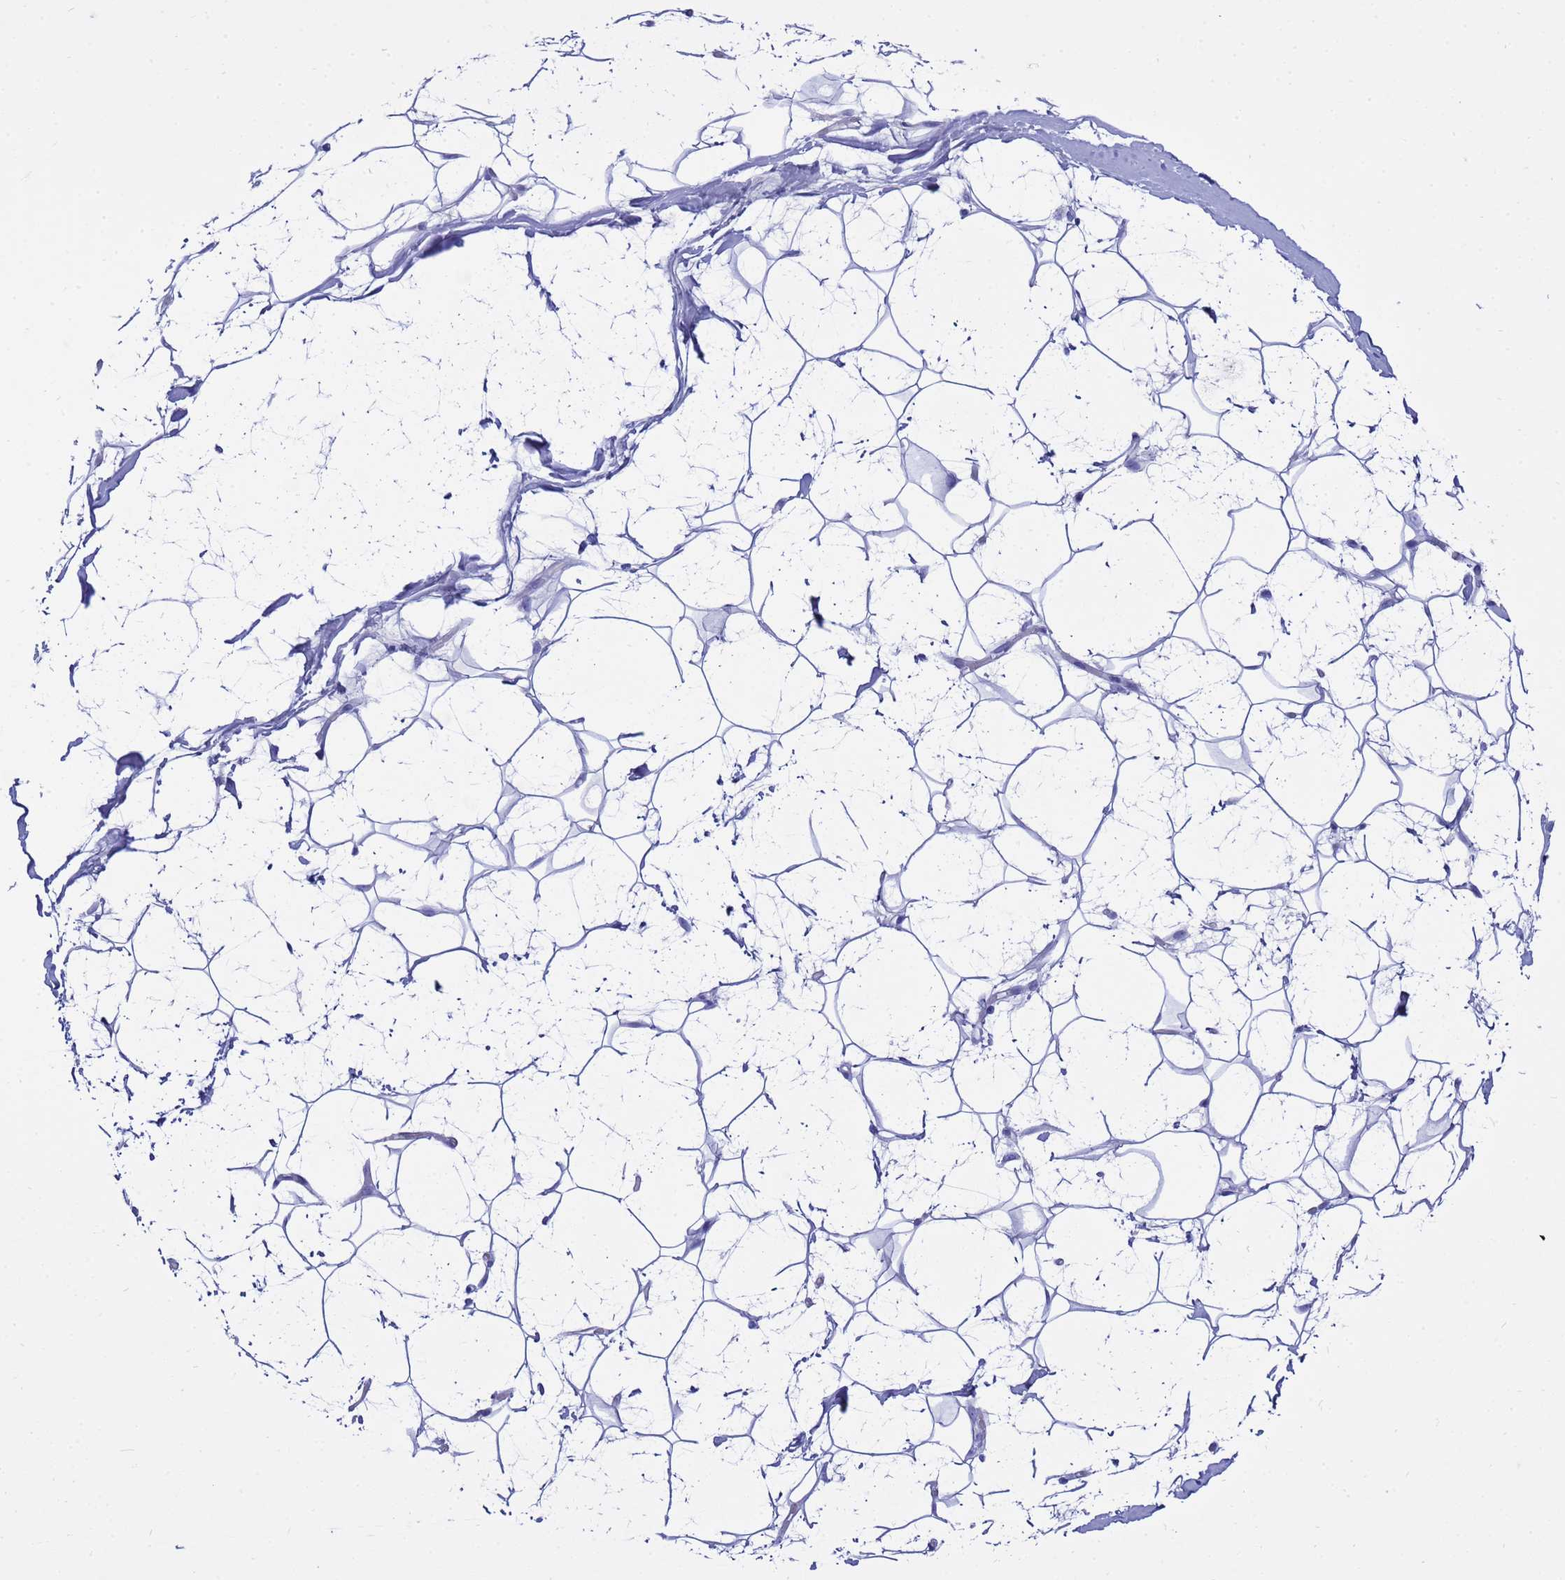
{"staining": {"intensity": "negative", "quantity": "none", "location": "none"}, "tissue": "adipose tissue", "cell_type": "Adipocytes", "image_type": "normal", "snomed": [{"axis": "morphology", "description": "Normal tissue, NOS"}, {"axis": "topography", "description": "Breast"}], "caption": "Immunohistochemical staining of unremarkable adipose tissue demonstrates no significant expression in adipocytes.", "gene": "SYCN", "patient": {"sex": "female", "age": 26}}